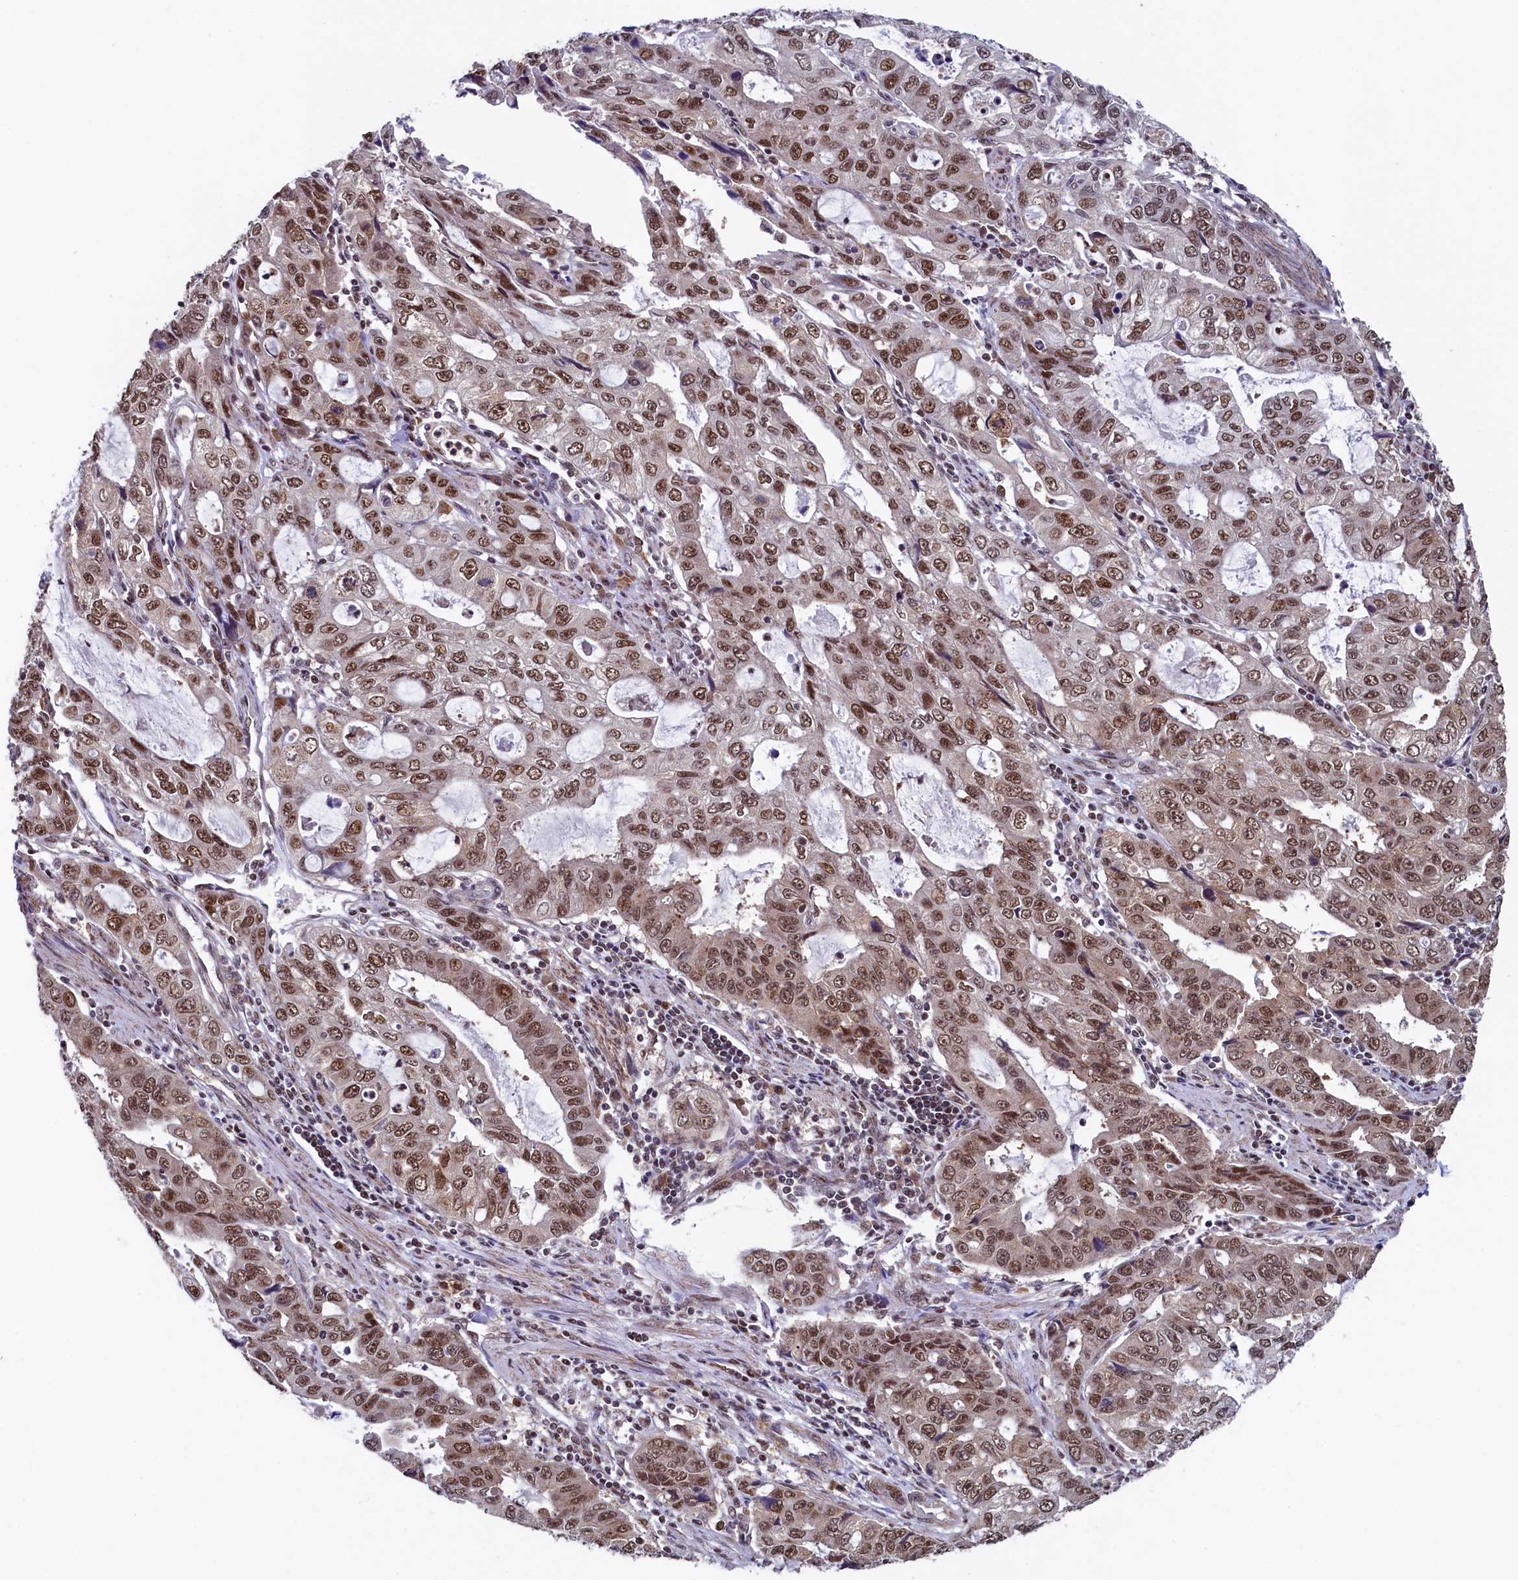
{"staining": {"intensity": "moderate", "quantity": ">75%", "location": "nuclear"}, "tissue": "stomach cancer", "cell_type": "Tumor cells", "image_type": "cancer", "snomed": [{"axis": "morphology", "description": "Adenocarcinoma, NOS"}, {"axis": "topography", "description": "Stomach, upper"}], "caption": "Moderate nuclear protein staining is present in about >75% of tumor cells in adenocarcinoma (stomach).", "gene": "LEO1", "patient": {"sex": "female", "age": 52}}